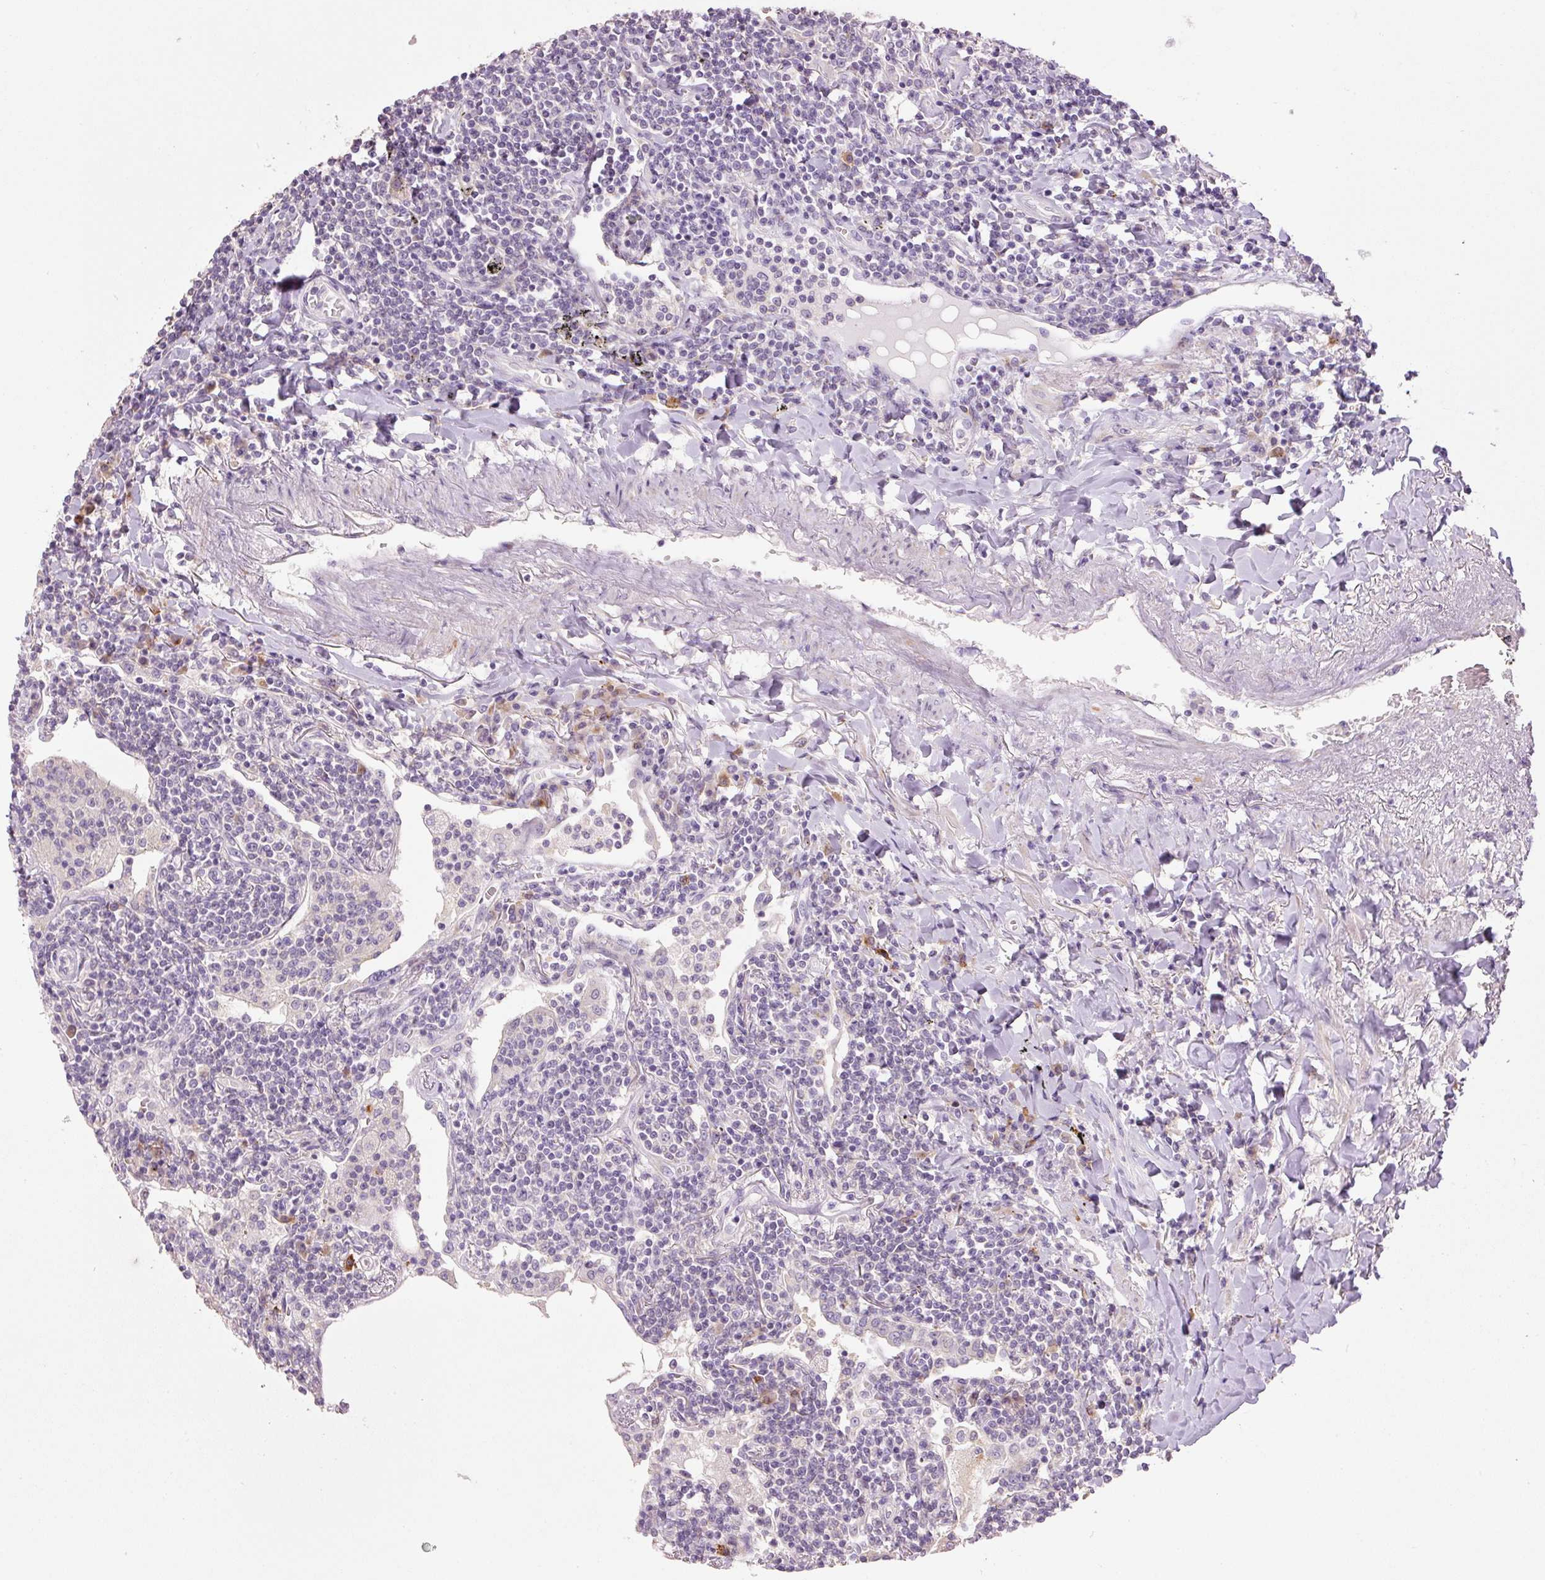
{"staining": {"intensity": "negative", "quantity": "none", "location": "none"}, "tissue": "lymphoma", "cell_type": "Tumor cells", "image_type": "cancer", "snomed": [{"axis": "morphology", "description": "Malignant lymphoma, non-Hodgkin's type, Low grade"}, {"axis": "topography", "description": "Lung"}], "caption": "This is an immunohistochemistry (IHC) image of human malignant lymphoma, non-Hodgkin's type (low-grade). There is no positivity in tumor cells.", "gene": "HAX1", "patient": {"sex": "female", "age": 71}}